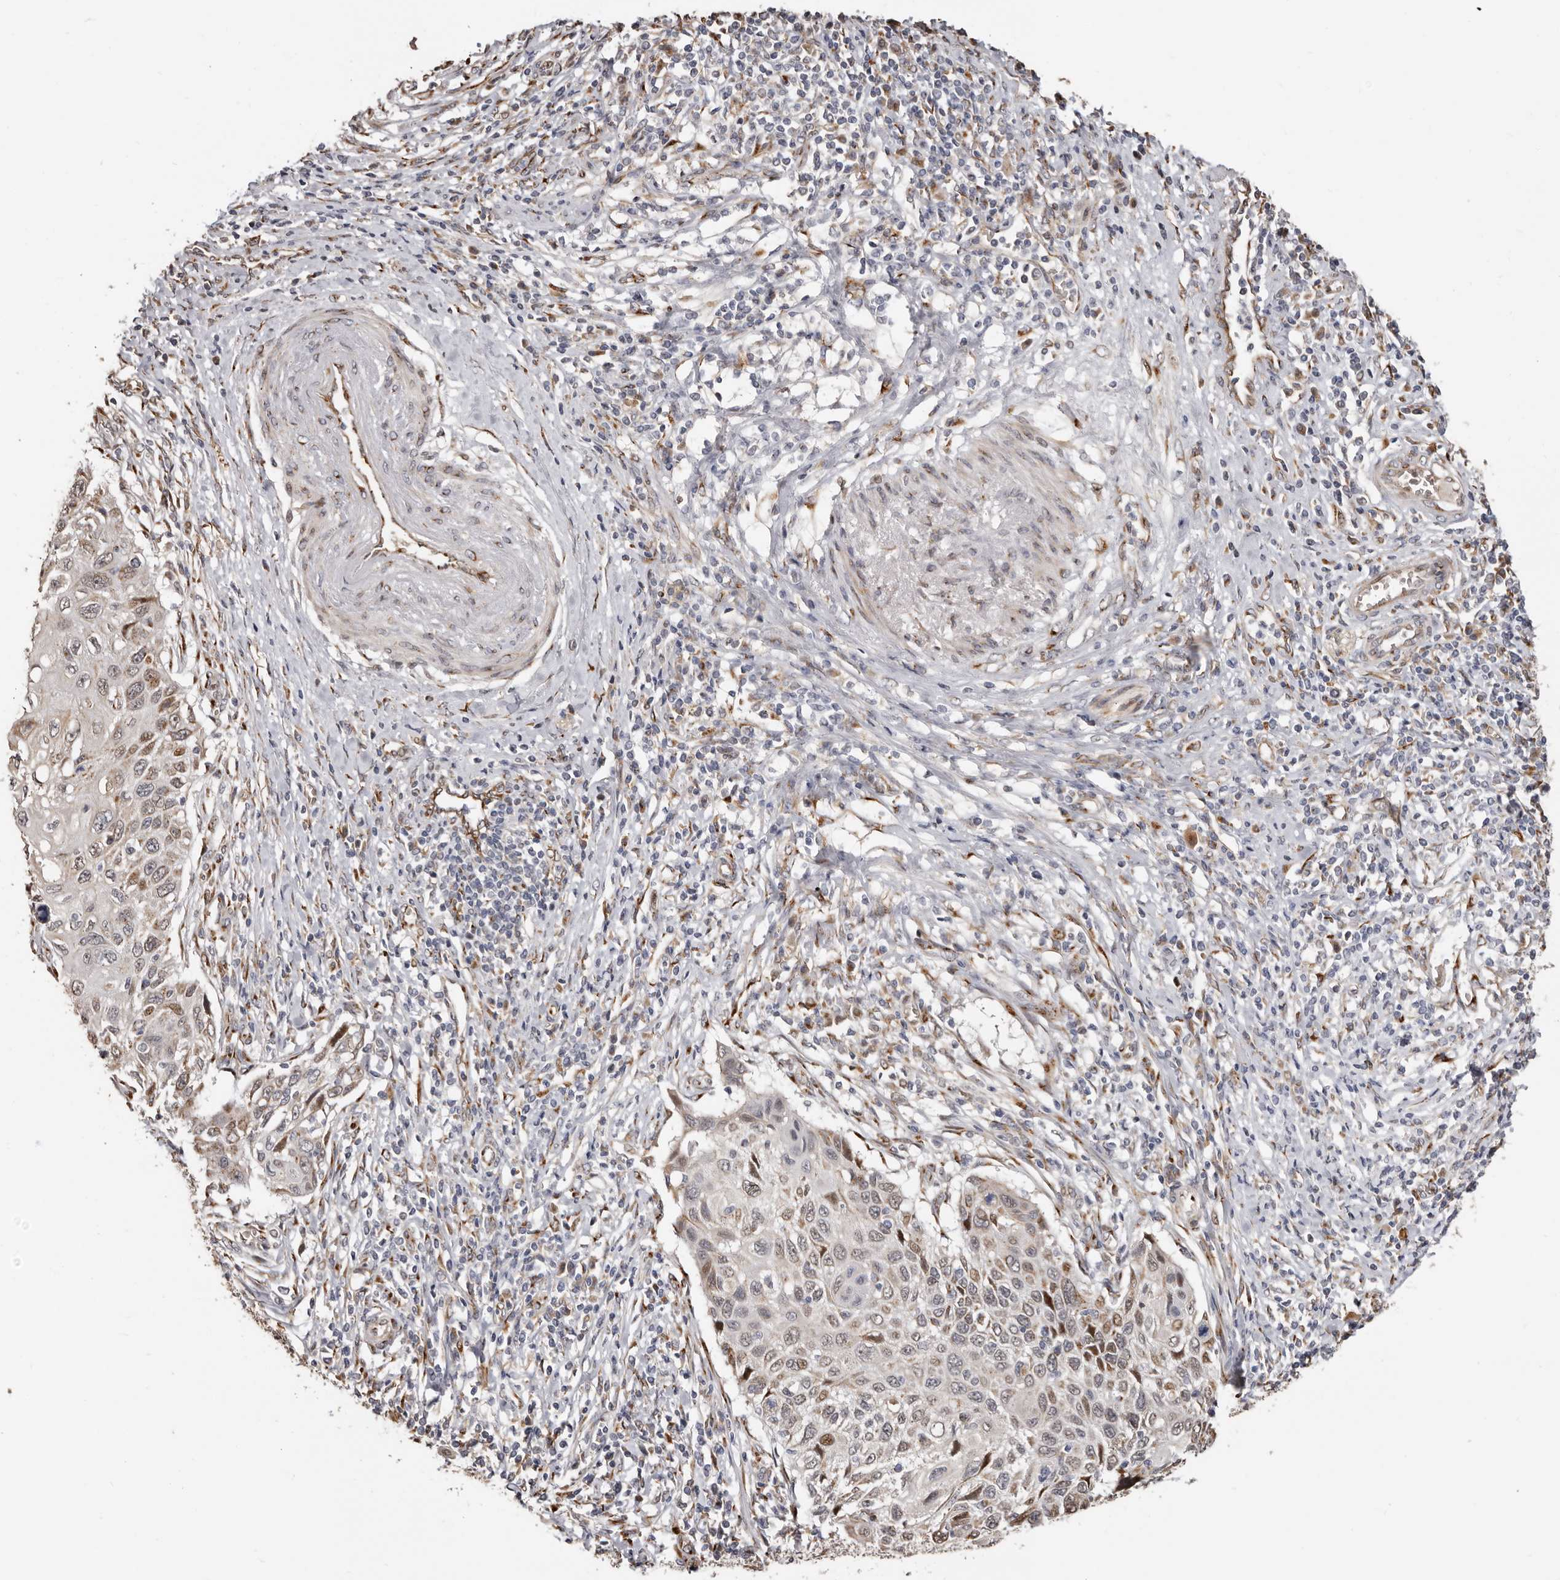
{"staining": {"intensity": "weak", "quantity": "25%-75%", "location": "nuclear"}, "tissue": "cervical cancer", "cell_type": "Tumor cells", "image_type": "cancer", "snomed": [{"axis": "morphology", "description": "Squamous cell carcinoma, NOS"}, {"axis": "topography", "description": "Cervix"}], "caption": "Cervical cancer was stained to show a protein in brown. There is low levels of weak nuclear staining in about 25%-75% of tumor cells.", "gene": "ENTREP1", "patient": {"sex": "female", "age": 70}}